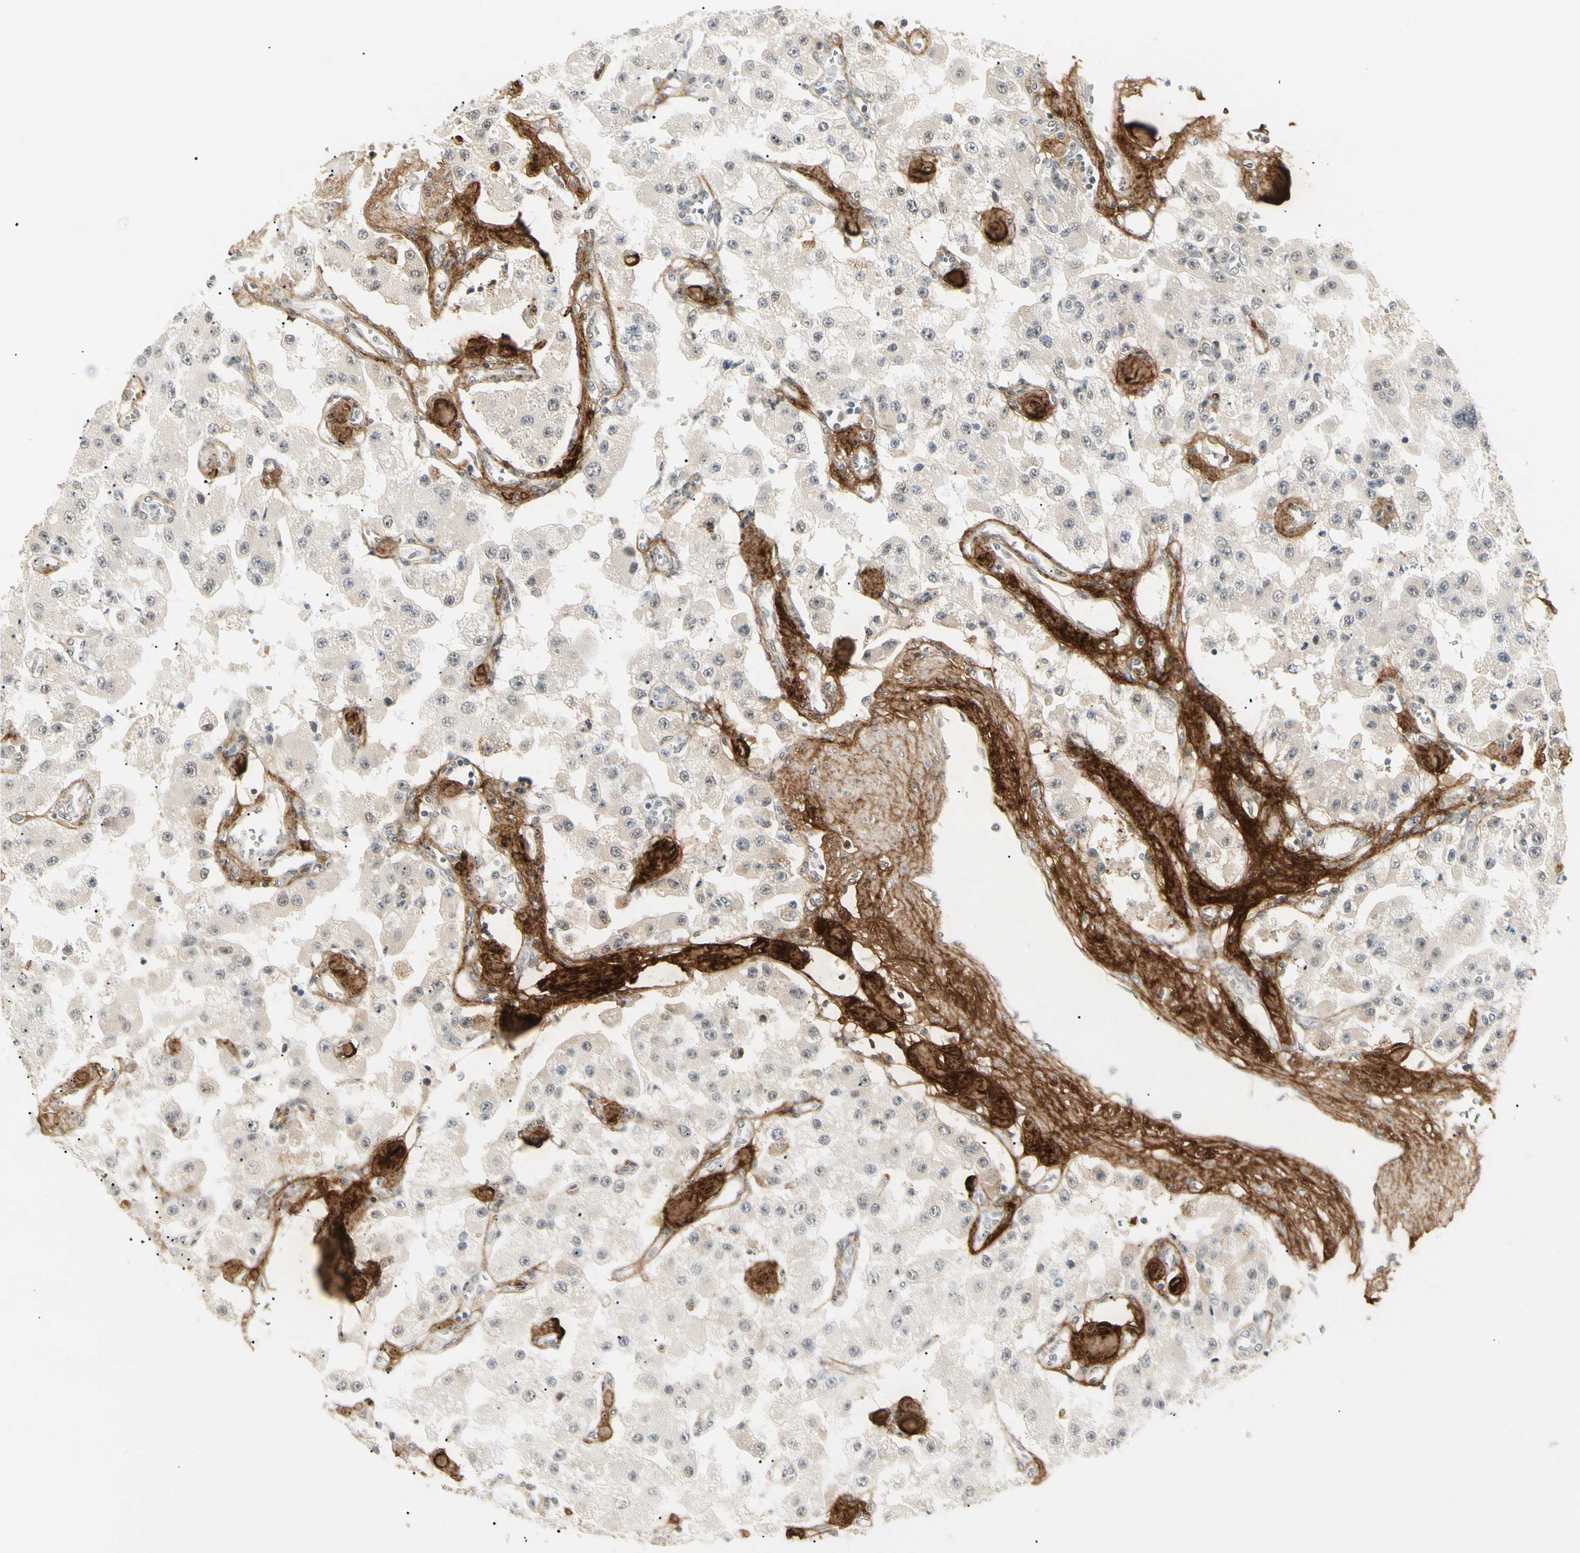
{"staining": {"intensity": "negative", "quantity": "none", "location": "none"}, "tissue": "carcinoid", "cell_type": "Tumor cells", "image_type": "cancer", "snomed": [{"axis": "morphology", "description": "Carcinoid, malignant, NOS"}, {"axis": "topography", "description": "Pancreas"}], "caption": "Immunohistochemical staining of human malignant carcinoid reveals no significant staining in tumor cells. (IHC, brightfield microscopy, high magnification).", "gene": "ASPN", "patient": {"sex": "male", "age": 41}}